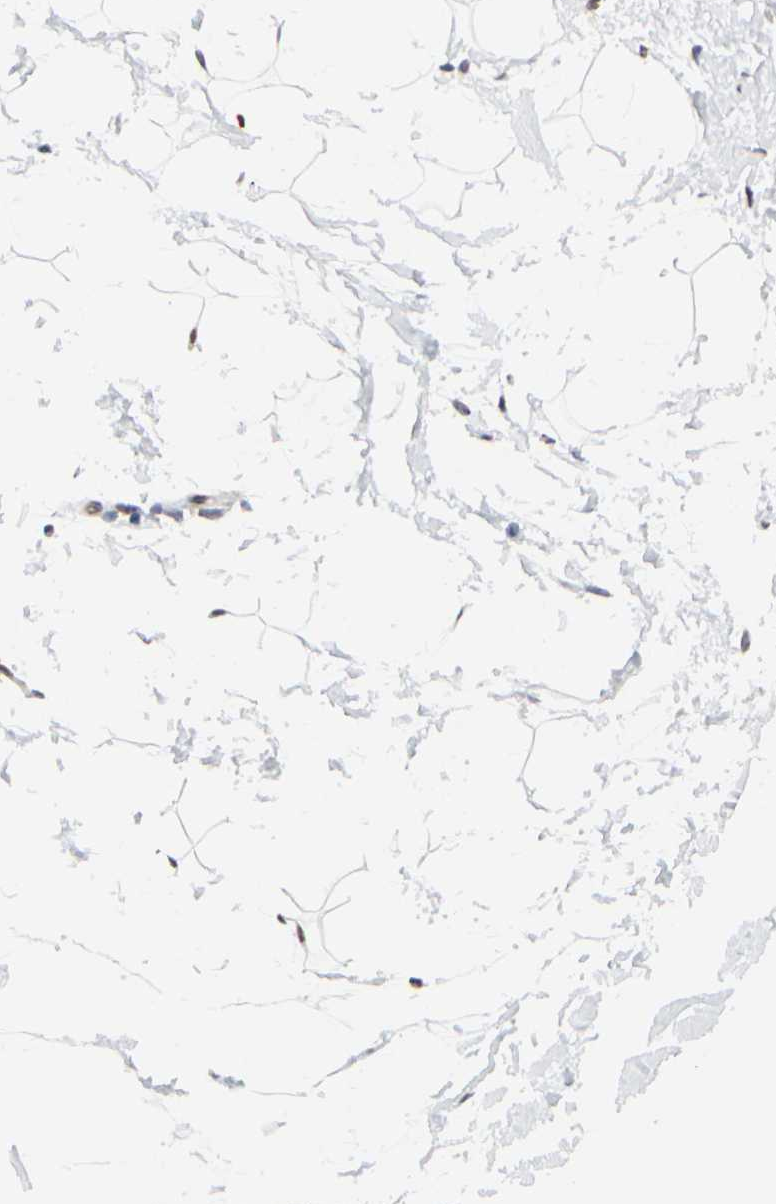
{"staining": {"intensity": "moderate", "quantity": ">75%", "location": "nuclear"}, "tissue": "adipose tissue", "cell_type": "Adipocytes", "image_type": "normal", "snomed": [{"axis": "morphology", "description": "Normal tissue, NOS"}, {"axis": "topography", "description": "Breast"}], "caption": "Immunohistochemical staining of normal human adipose tissue demonstrates medium levels of moderate nuclear staining in about >75% of adipocytes.", "gene": "PRMT3", "patient": {"sex": "female", "age": 45}}